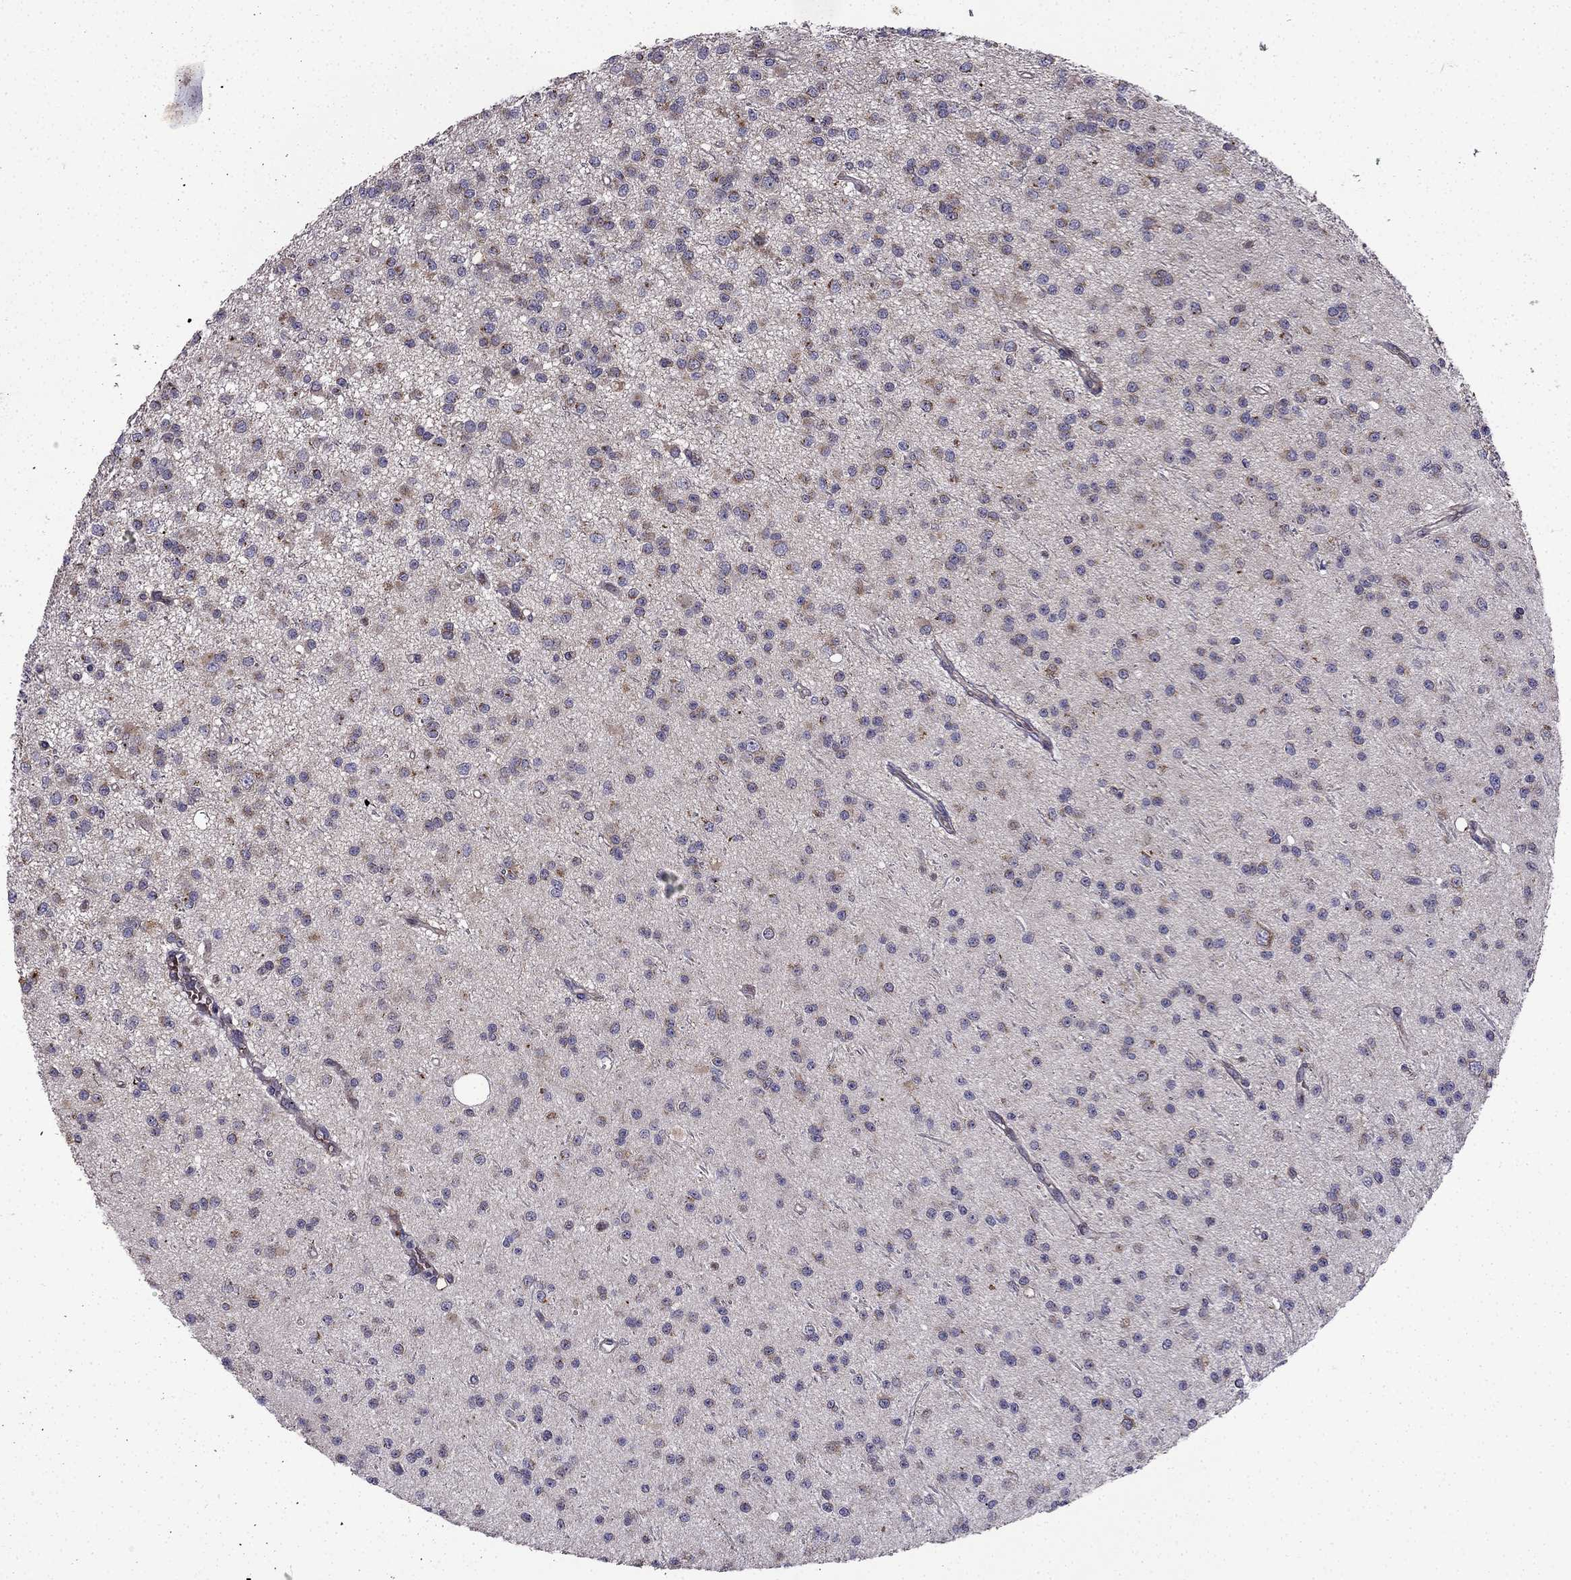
{"staining": {"intensity": "moderate", "quantity": "<25%", "location": "cytoplasmic/membranous"}, "tissue": "glioma", "cell_type": "Tumor cells", "image_type": "cancer", "snomed": [{"axis": "morphology", "description": "Glioma, malignant, Low grade"}, {"axis": "topography", "description": "Brain"}], "caption": "An IHC micrograph of neoplastic tissue is shown. Protein staining in brown shows moderate cytoplasmic/membranous positivity in glioma within tumor cells. (Brightfield microscopy of DAB IHC at high magnification).", "gene": "B4GALT7", "patient": {"sex": "male", "age": 27}}